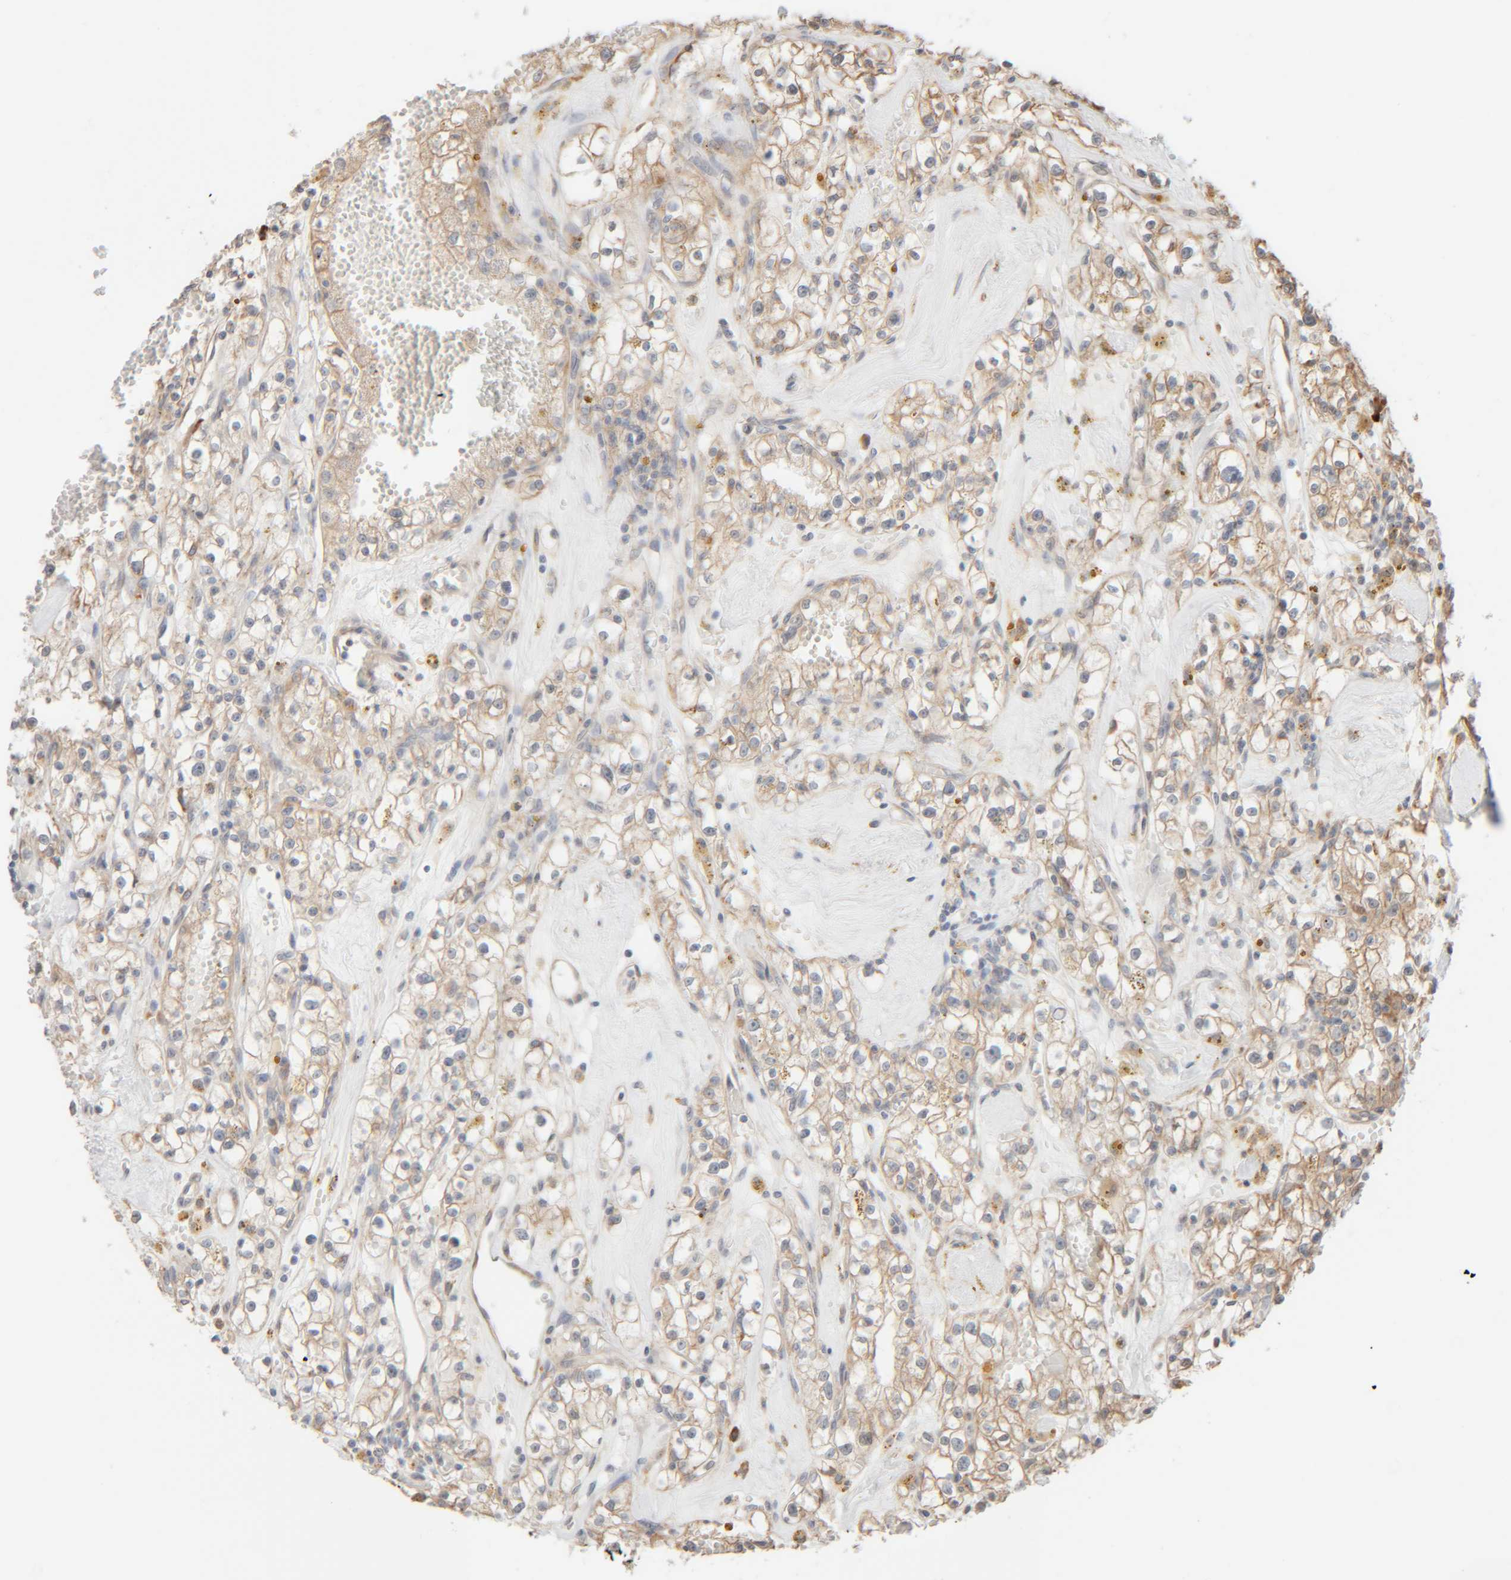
{"staining": {"intensity": "weak", "quantity": ">75%", "location": "cytoplasmic/membranous"}, "tissue": "renal cancer", "cell_type": "Tumor cells", "image_type": "cancer", "snomed": [{"axis": "morphology", "description": "Adenocarcinoma, NOS"}, {"axis": "topography", "description": "Kidney"}], "caption": "Renal cancer (adenocarcinoma) tissue reveals weak cytoplasmic/membranous positivity in about >75% of tumor cells, visualized by immunohistochemistry. The staining is performed using DAB (3,3'-diaminobenzidine) brown chromogen to label protein expression. The nuclei are counter-stained blue using hematoxylin.", "gene": "INTS1", "patient": {"sex": "male", "age": 56}}